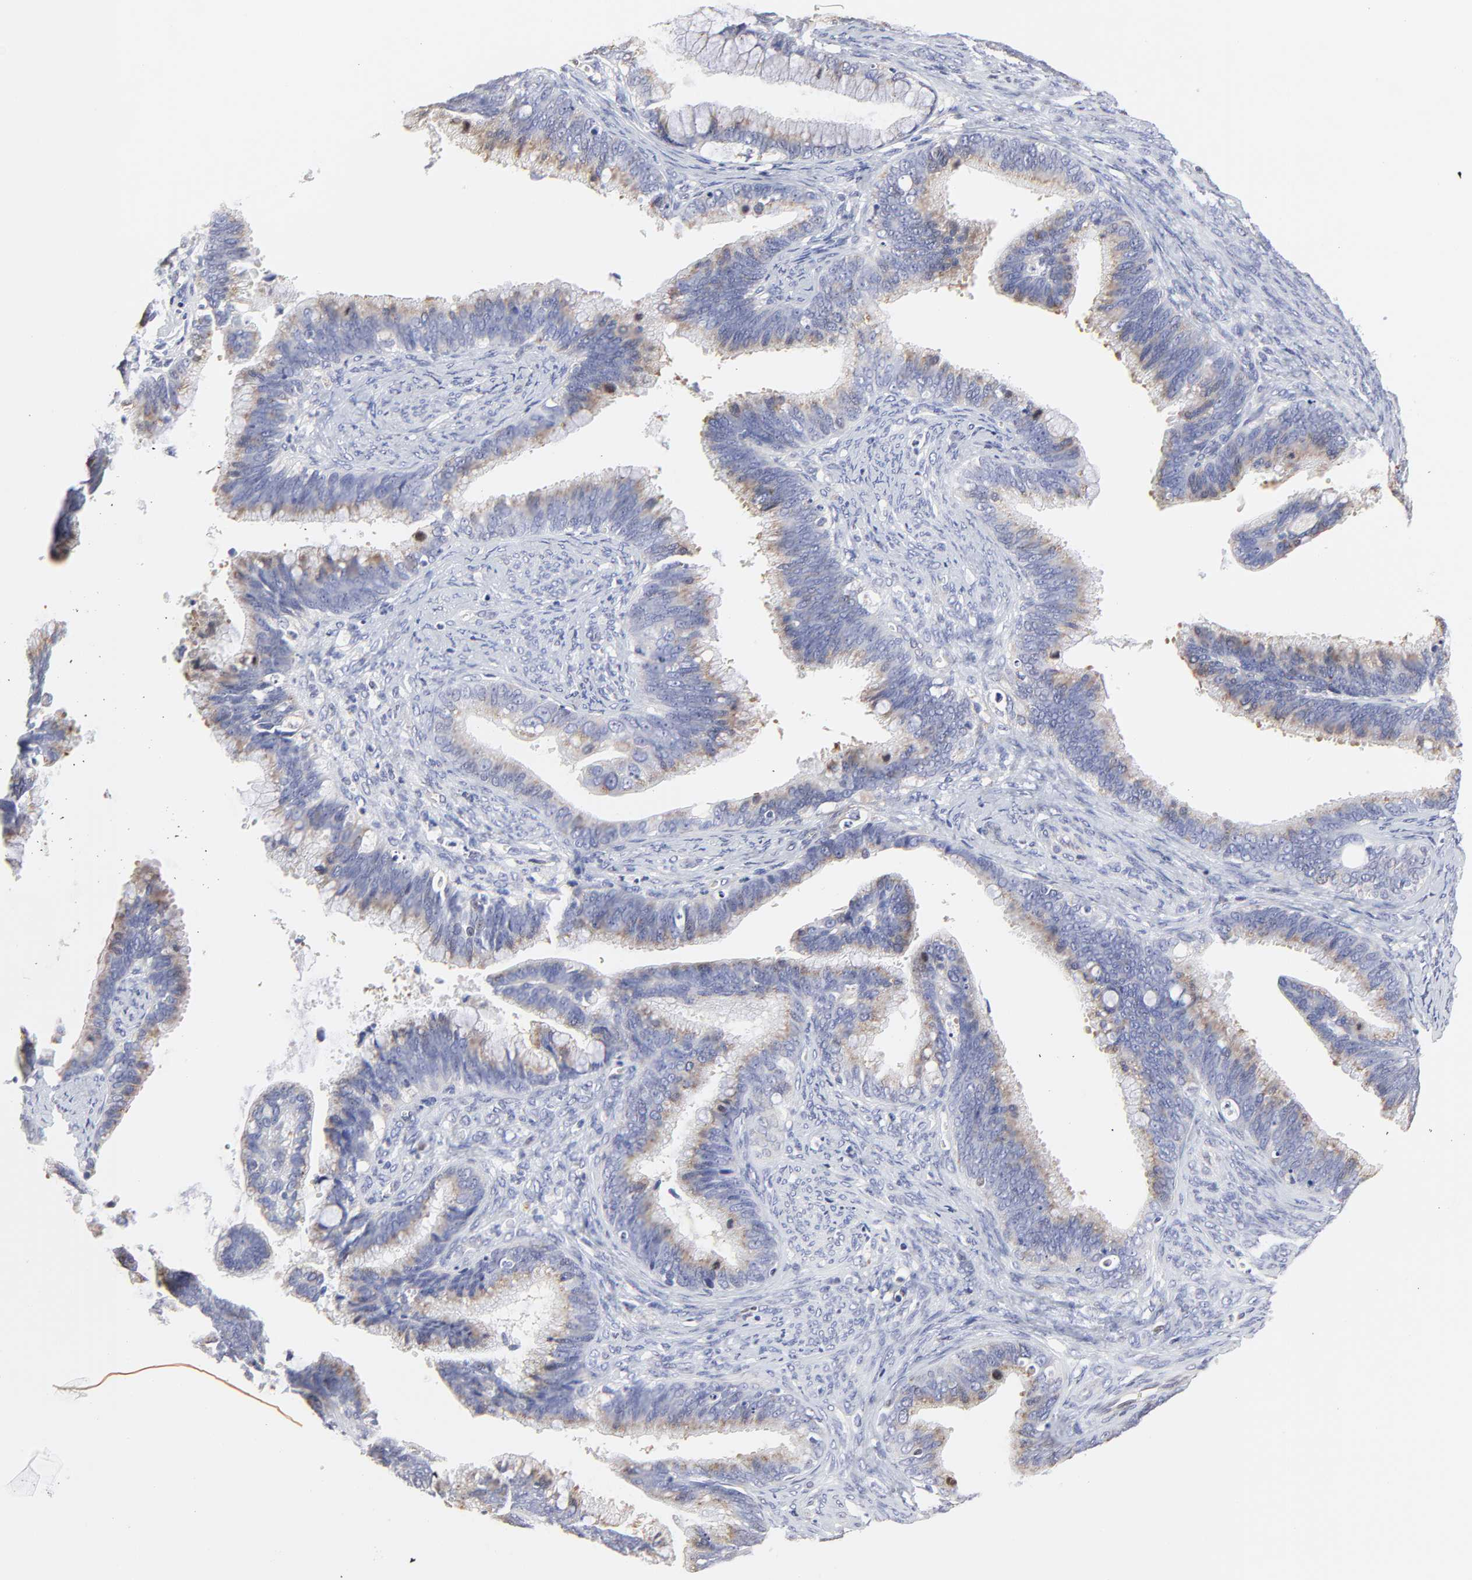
{"staining": {"intensity": "weak", "quantity": "25%-75%", "location": "cytoplasmic/membranous"}, "tissue": "cervical cancer", "cell_type": "Tumor cells", "image_type": "cancer", "snomed": [{"axis": "morphology", "description": "Adenocarcinoma, NOS"}, {"axis": "topography", "description": "Cervix"}], "caption": "This image displays adenocarcinoma (cervical) stained with IHC to label a protein in brown. The cytoplasmic/membranous of tumor cells show weak positivity for the protein. Nuclei are counter-stained blue.", "gene": "NCAPH", "patient": {"sex": "female", "age": 47}}